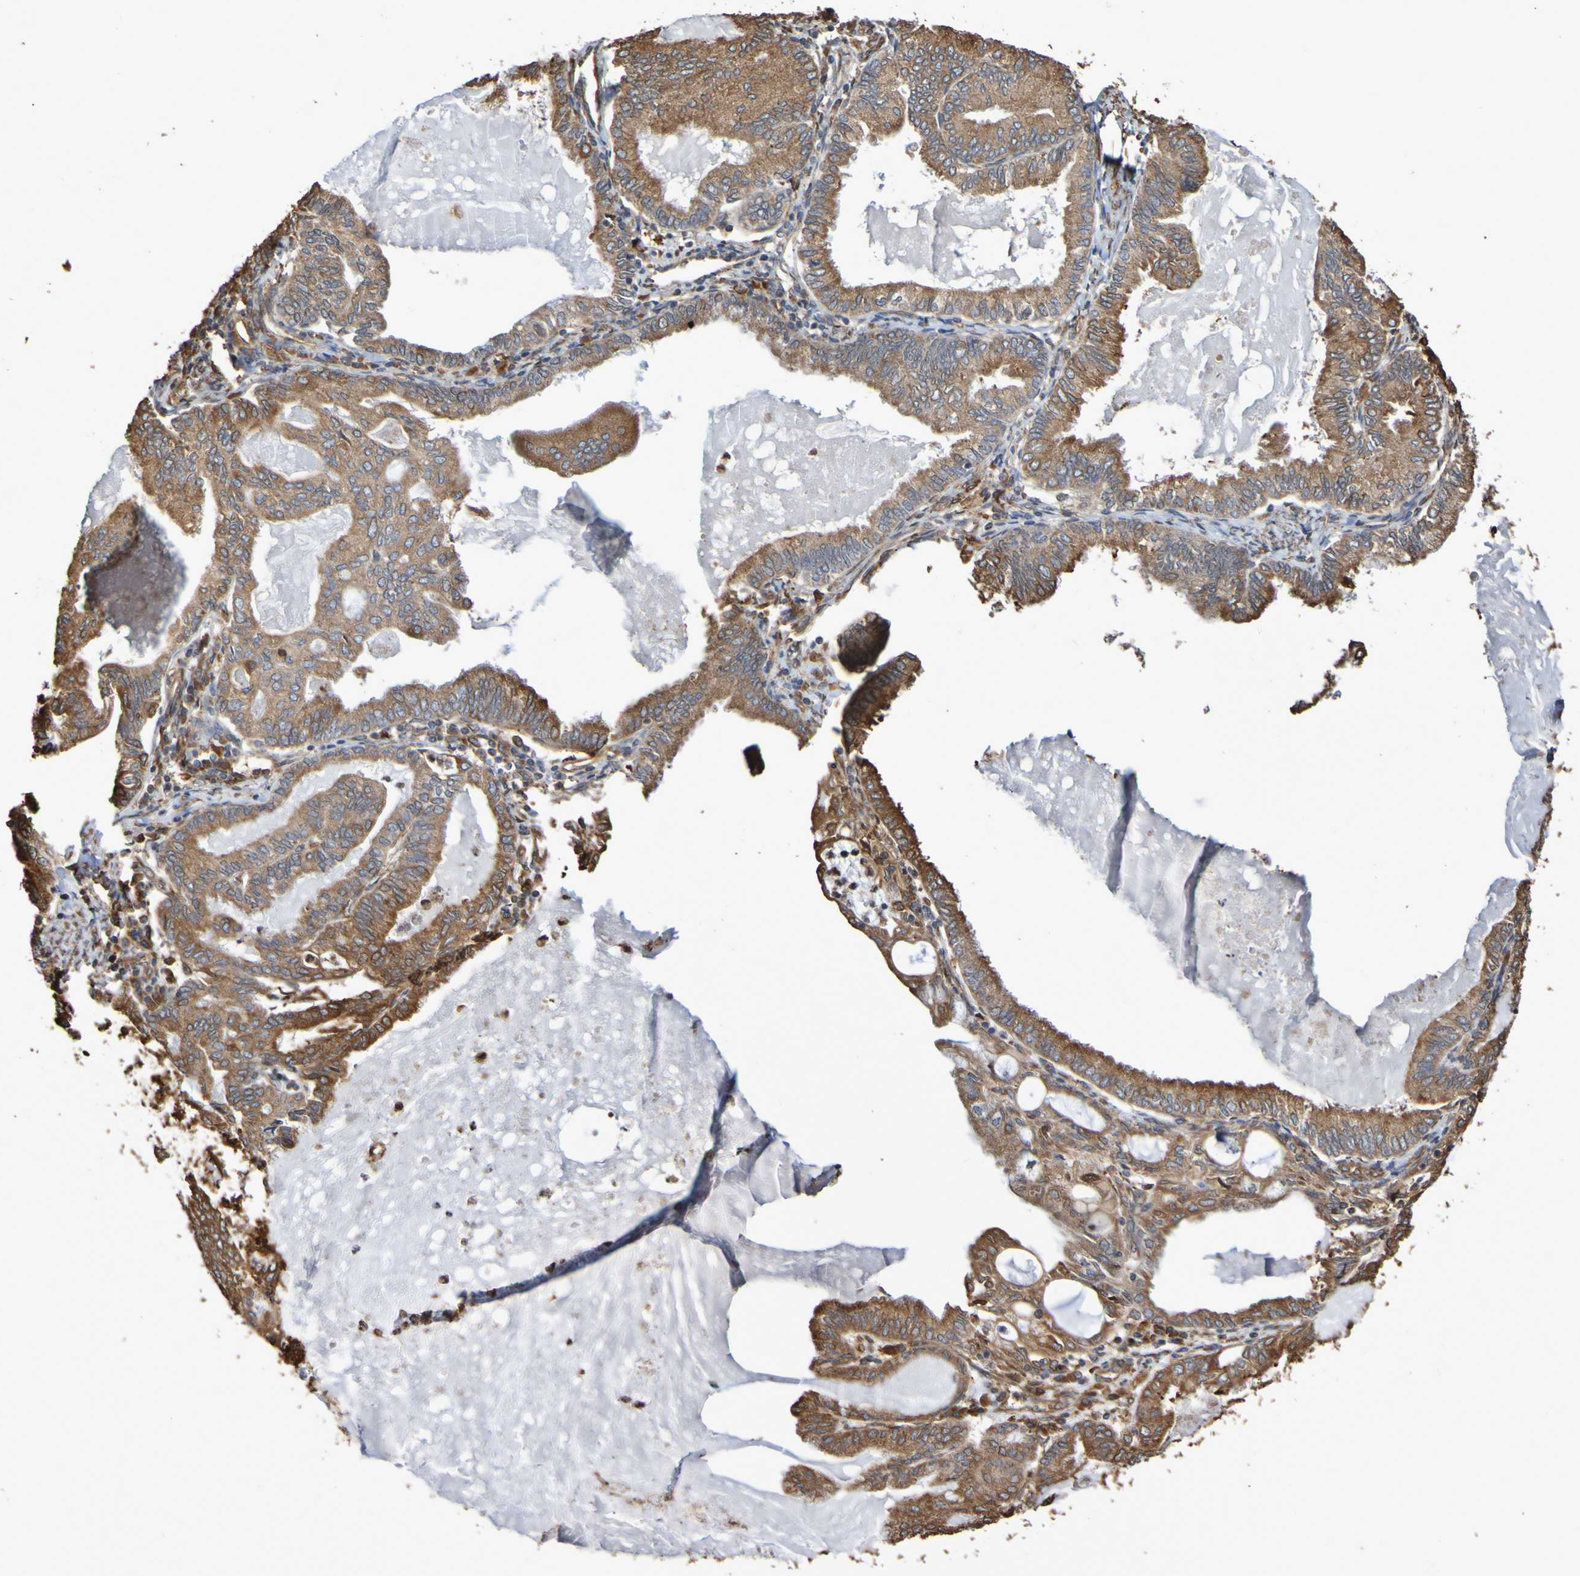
{"staining": {"intensity": "moderate", "quantity": ">75%", "location": "cytoplasmic/membranous"}, "tissue": "endometrial cancer", "cell_type": "Tumor cells", "image_type": "cancer", "snomed": [{"axis": "morphology", "description": "Adenocarcinoma, NOS"}, {"axis": "topography", "description": "Endometrium"}], "caption": "A brown stain shows moderate cytoplasmic/membranous expression of a protein in endometrial cancer (adenocarcinoma) tumor cells.", "gene": "RAB11A", "patient": {"sex": "female", "age": 86}}